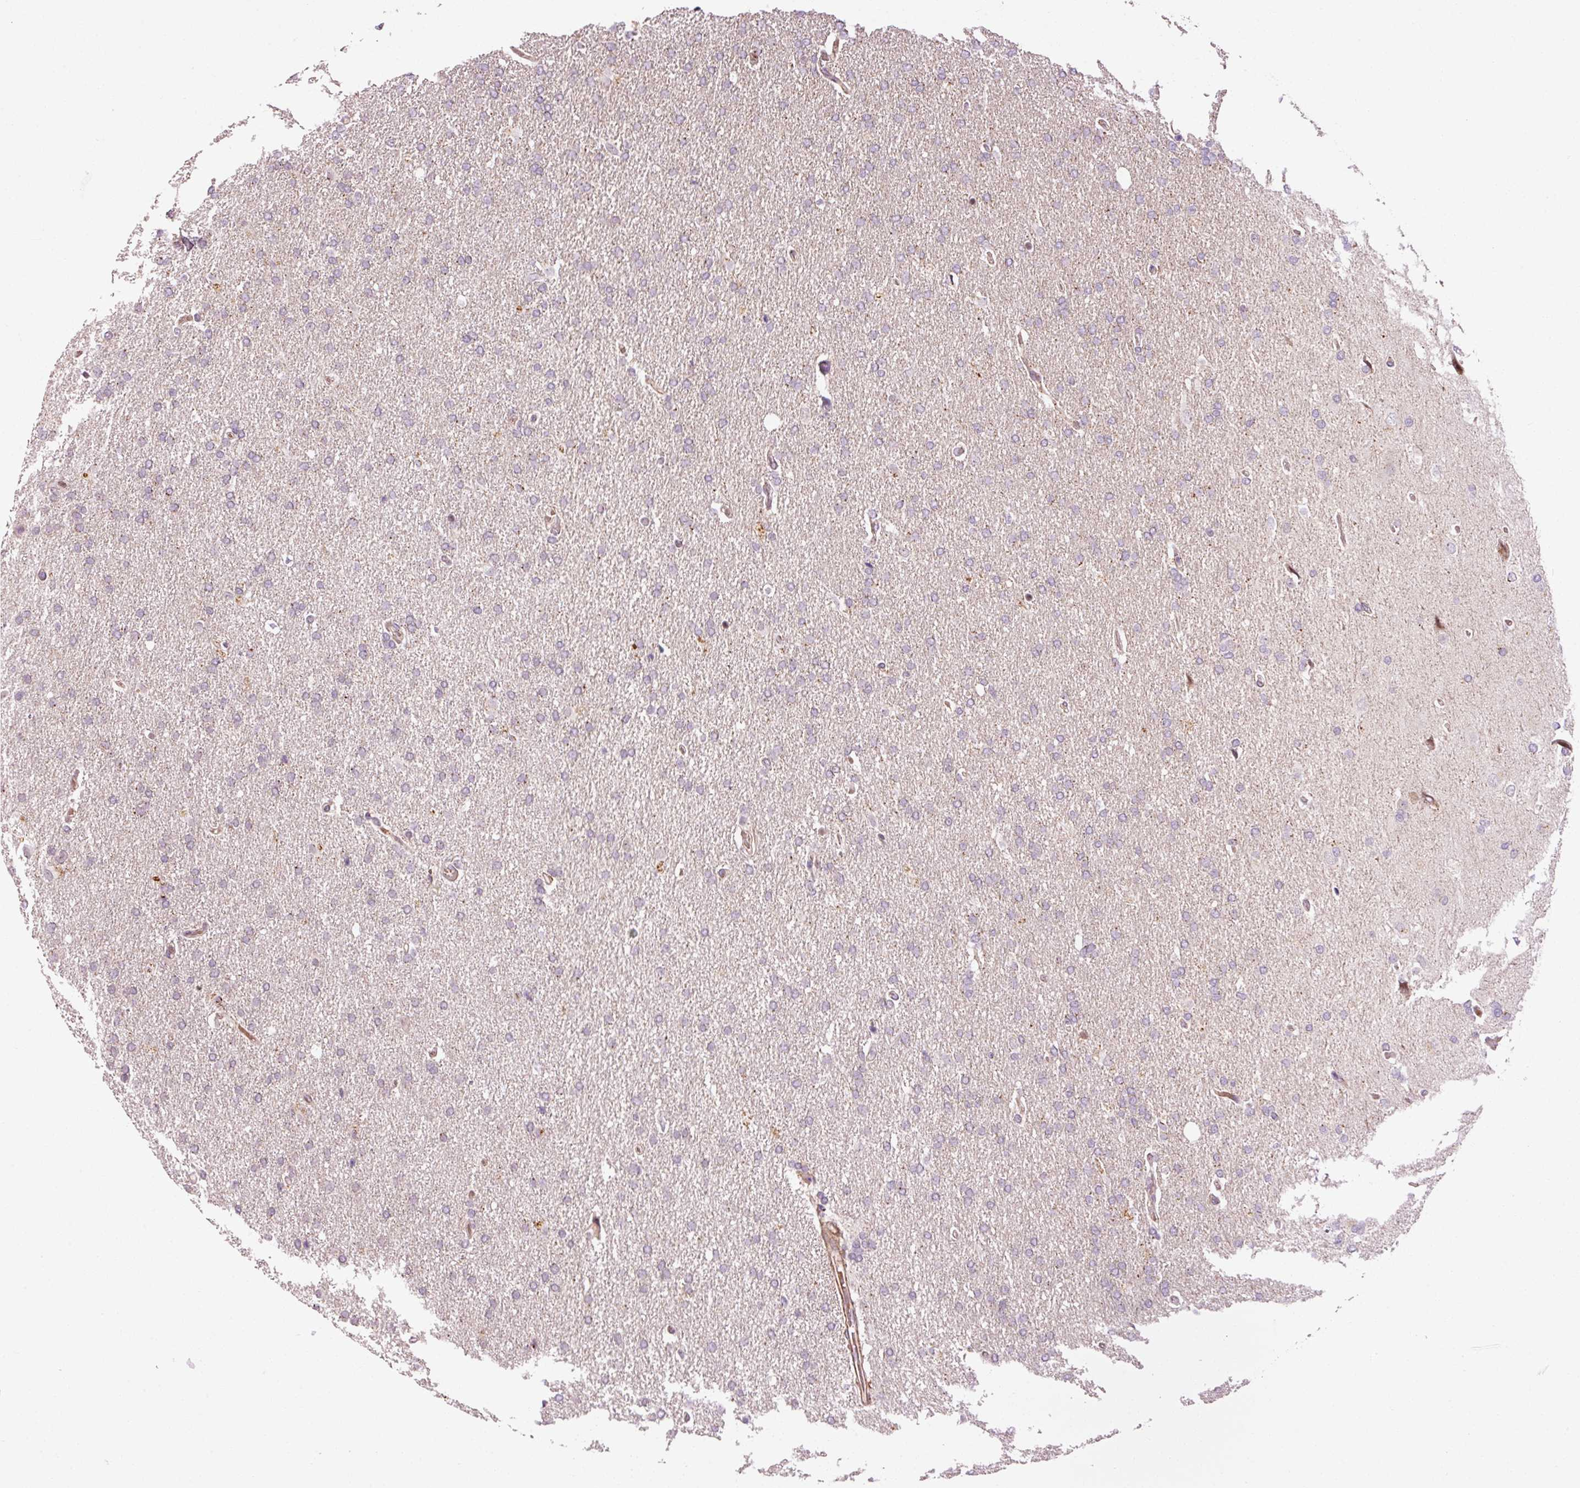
{"staining": {"intensity": "negative", "quantity": "none", "location": "none"}, "tissue": "glioma", "cell_type": "Tumor cells", "image_type": "cancer", "snomed": [{"axis": "morphology", "description": "Glioma, malignant, High grade"}, {"axis": "topography", "description": "Brain"}], "caption": "Immunohistochemistry (IHC) histopathology image of glioma stained for a protein (brown), which demonstrates no positivity in tumor cells.", "gene": "ANKRD20A1", "patient": {"sex": "male", "age": 72}}